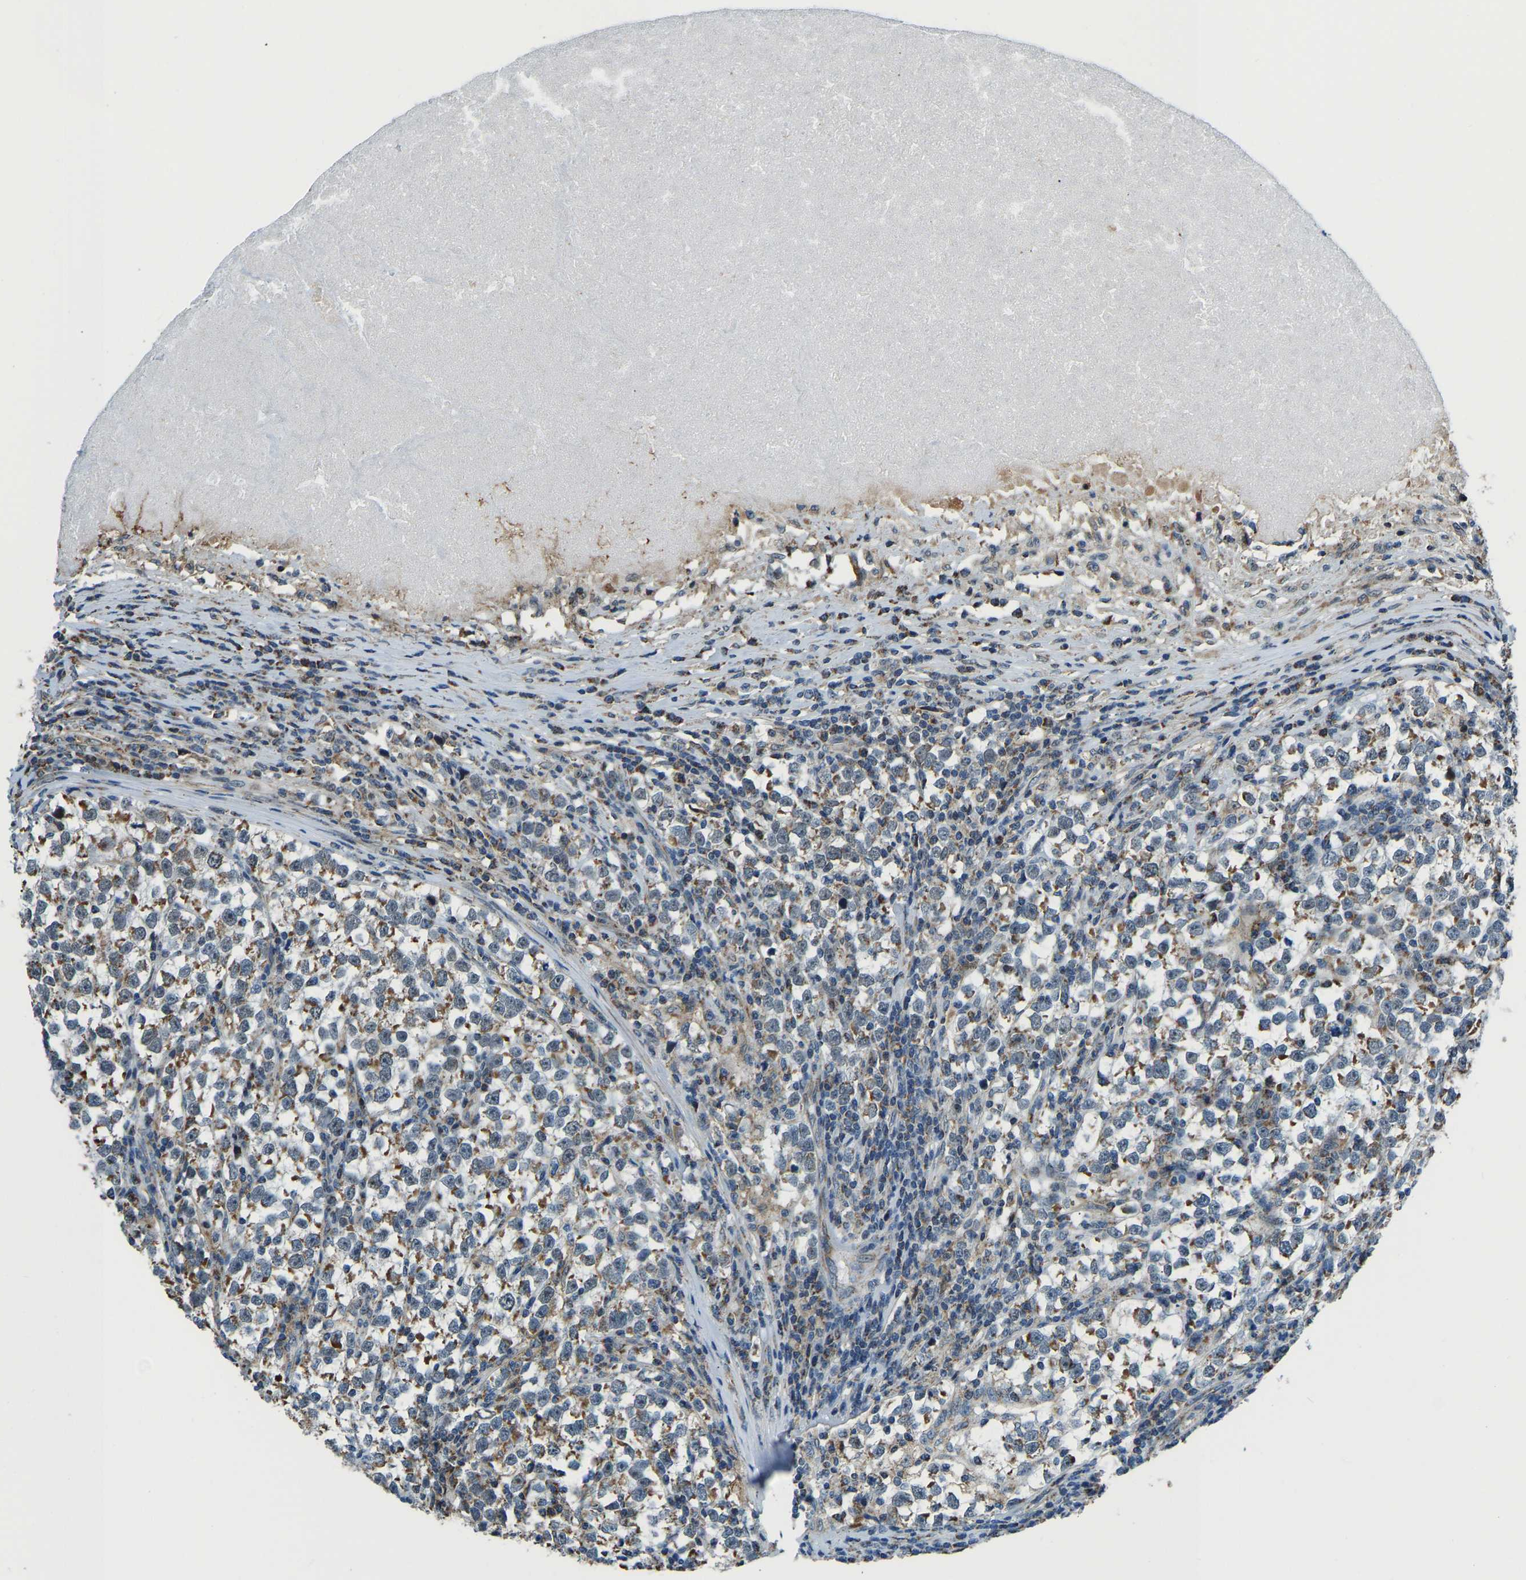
{"staining": {"intensity": "moderate", "quantity": ">75%", "location": "cytoplasmic/membranous"}, "tissue": "testis cancer", "cell_type": "Tumor cells", "image_type": "cancer", "snomed": [{"axis": "morphology", "description": "Normal tissue, NOS"}, {"axis": "morphology", "description": "Seminoma, NOS"}, {"axis": "topography", "description": "Testis"}], "caption": "Immunohistochemistry photomicrograph of seminoma (testis) stained for a protein (brown), which shows medium levels of moderate cytoplasmic/membranous positivity in about >75% of tumor cells.", "gene": "RBM33", "patient": {"sex": "male", "age": 43}}